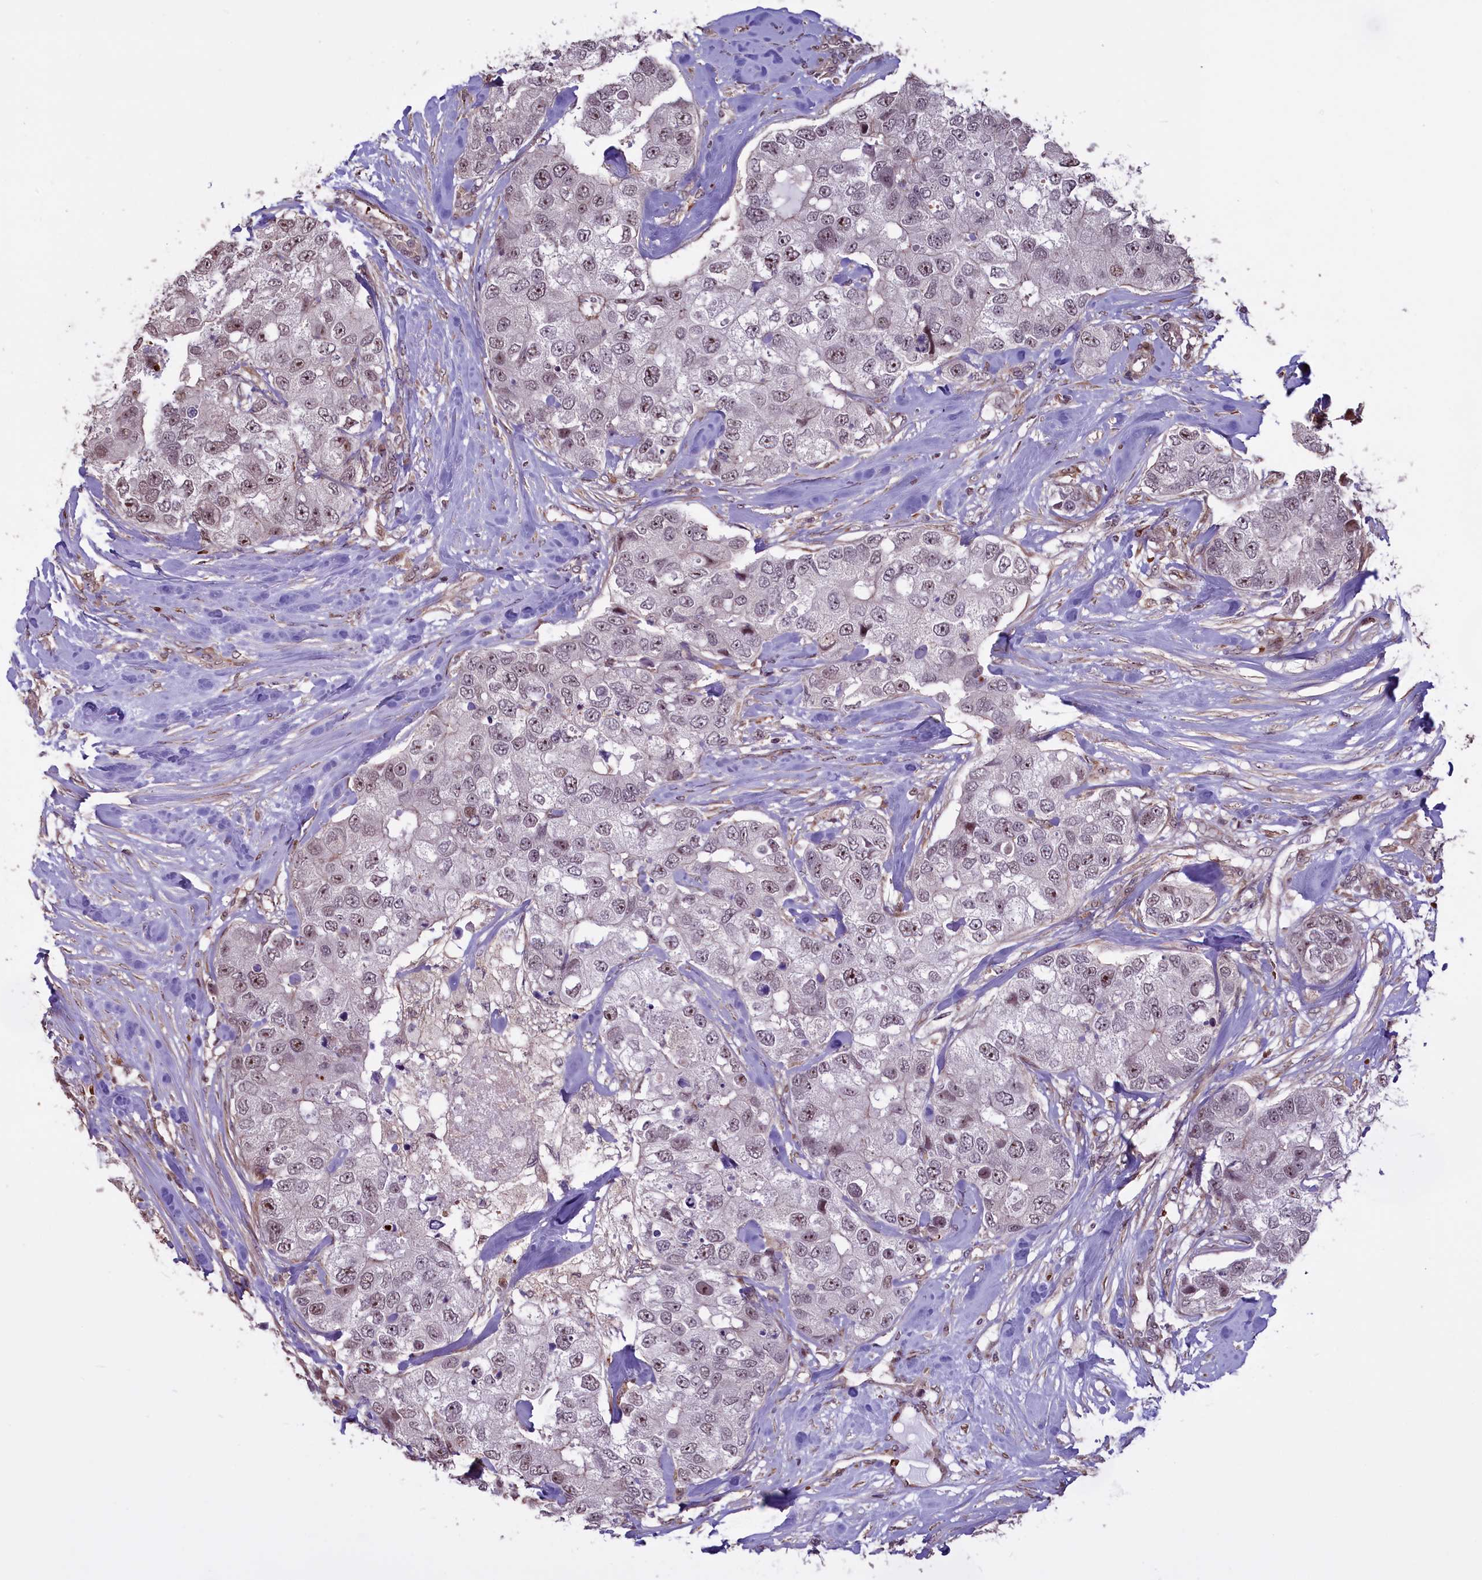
{"staining": {"intensity": "weak", "quantity": "25%-75%", "location": "nuclear"}, "tissue": "breast cancer", "cell_type": "Tumor cells", "image_type": "cancer", "snomed": [{"axis": "morphology", "description": "Duct carcinoma"}, {"axis": "topography", "description": "Breast"}], "caption": "Infiltrating ductal carcinoma (breast) stained with a brown dye displays weak nuclear positive positivity in approximately 25%-75% of tumor cells.", "gene": "SHFL", "patient": {"sex": "female", "age": 62}}